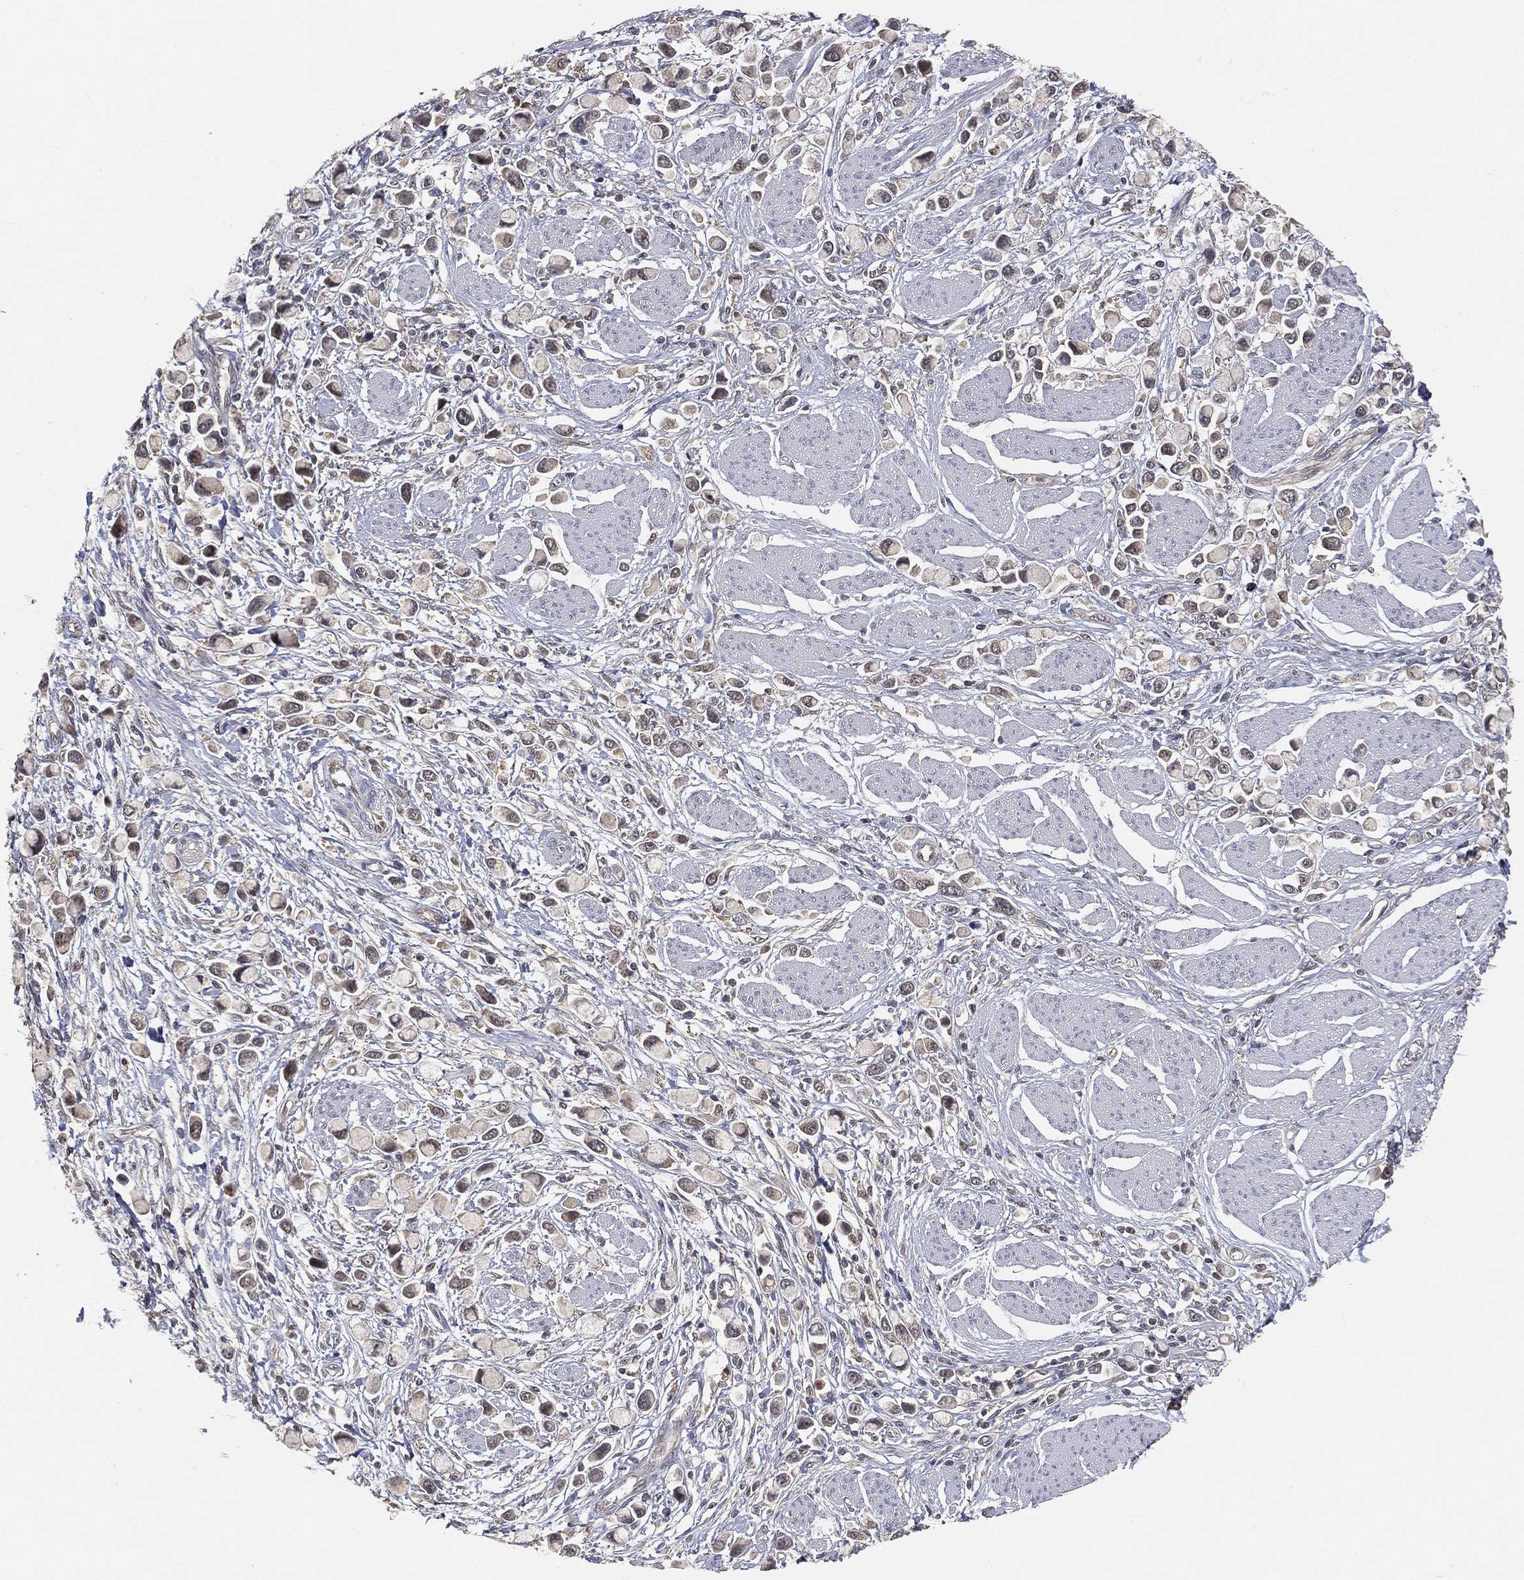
{"staining": {"intensity": "negative", "quantity": "none", "location": "none"}, "tissue": "stomach cancer", "cell_type": "Tumor cells", "image_type": "cancer", "snomed": [{"axis": "morphology", "description": "Adenocarcinoma, NOS"}, {"axis": "topography", "description": "Stomach"}], "caption": "This image is of stomach adenocarcinoma stained with immunohistochemistry (IHC) to label a protein in brown with the nuclei are counter-stained blue. There is no staining in tumor cells. The staining was performed using DAB (3,3'-diaminobenzidine) to visualize the protein expression in brown, while the nuclei were stained in blue with hematoxylin (Magnification: 20x).", "gene": "MAPK1", "patient": {"sex": "female", "age": 81}}